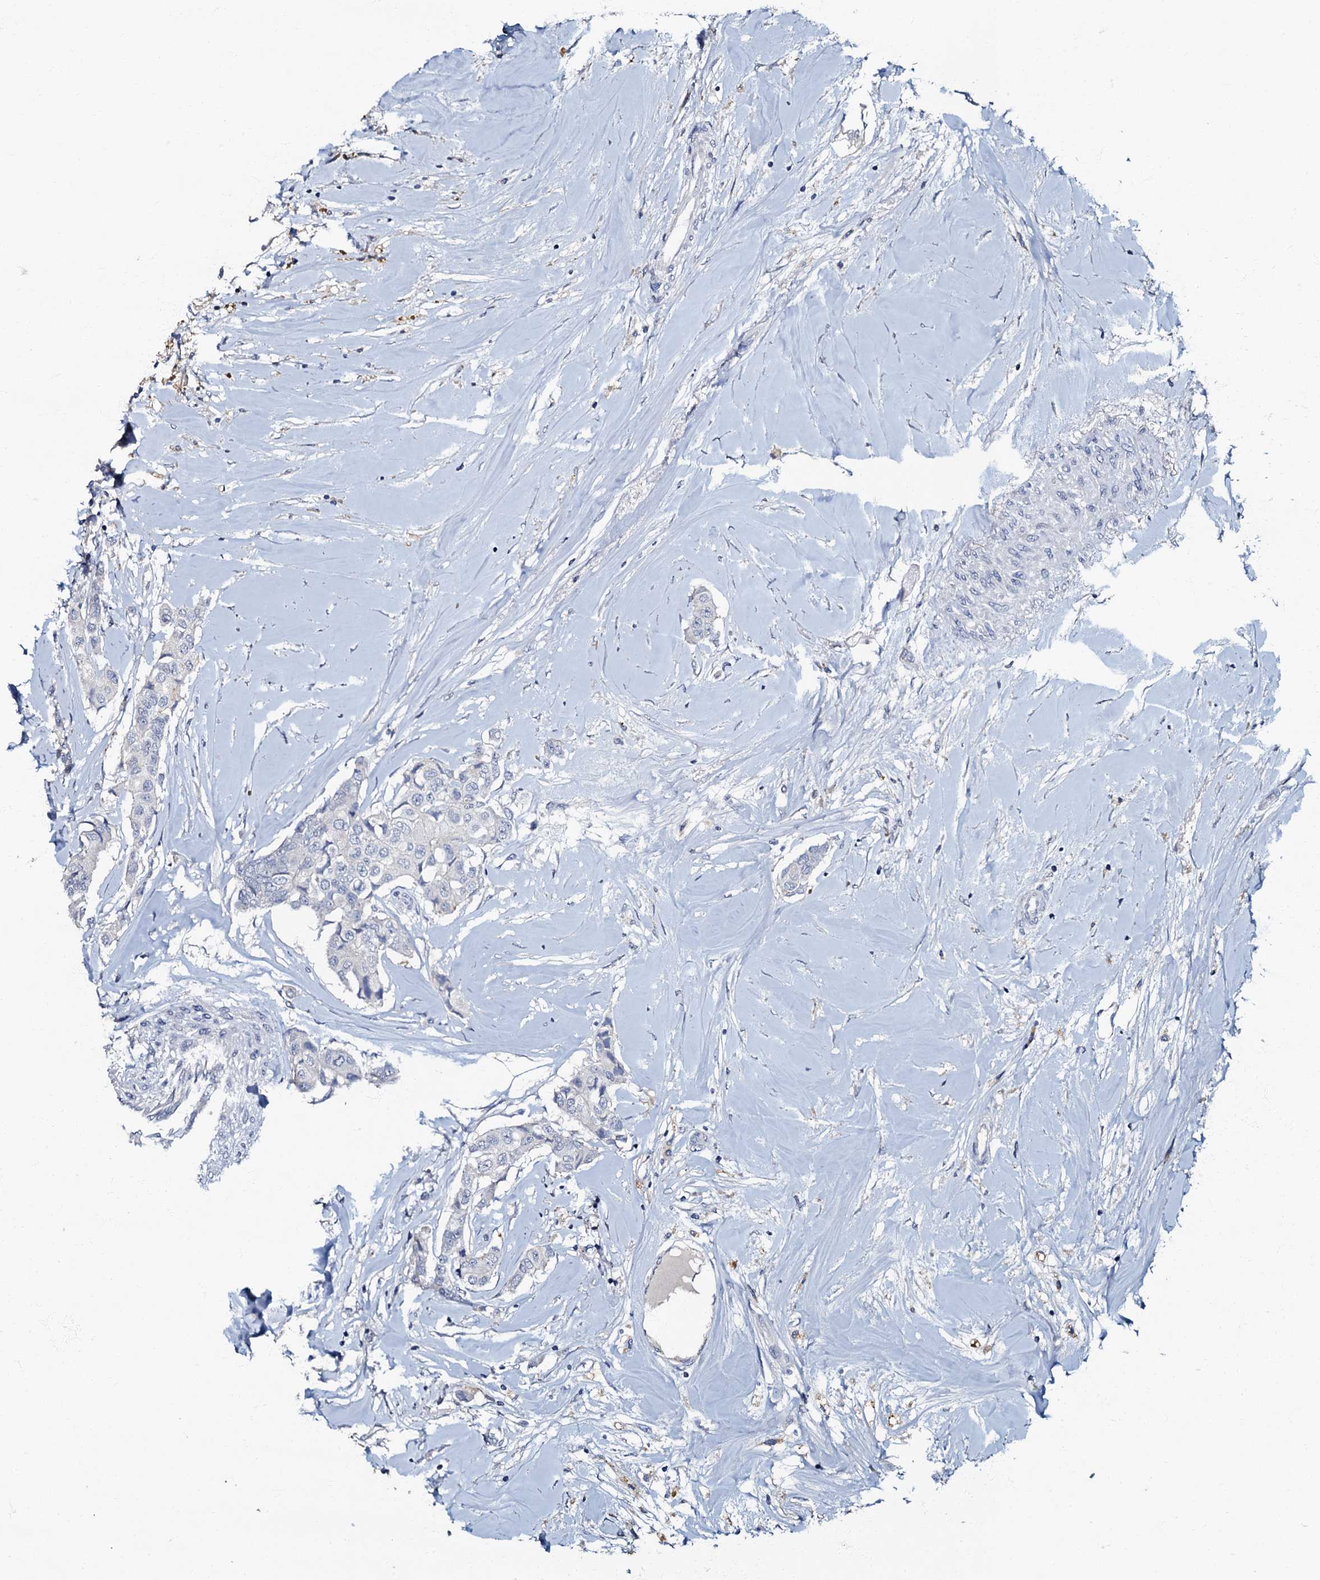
{"staining": {"intensity": "negative", "quantity": "none", "location": "none"}, "tissue": "breast cancer", "cell_type": "Tumor cells", "image_type": "cancer", "snomed": [{"axis": "morphology", "description": "Duct carcinoma"}, {"axis": "topography", "description": "Breast"}], "caption": "High magnification brightfield microscopy of breast cancer stained with DAB (3,3'-diaminobenzidine) (brown) and counterstained with hematoxylin (blue): tumor cells show no significant expression. Nuclei are stained in blue.", "gene": "OLAH", "patient": {"sex": "female", "age": 80}}